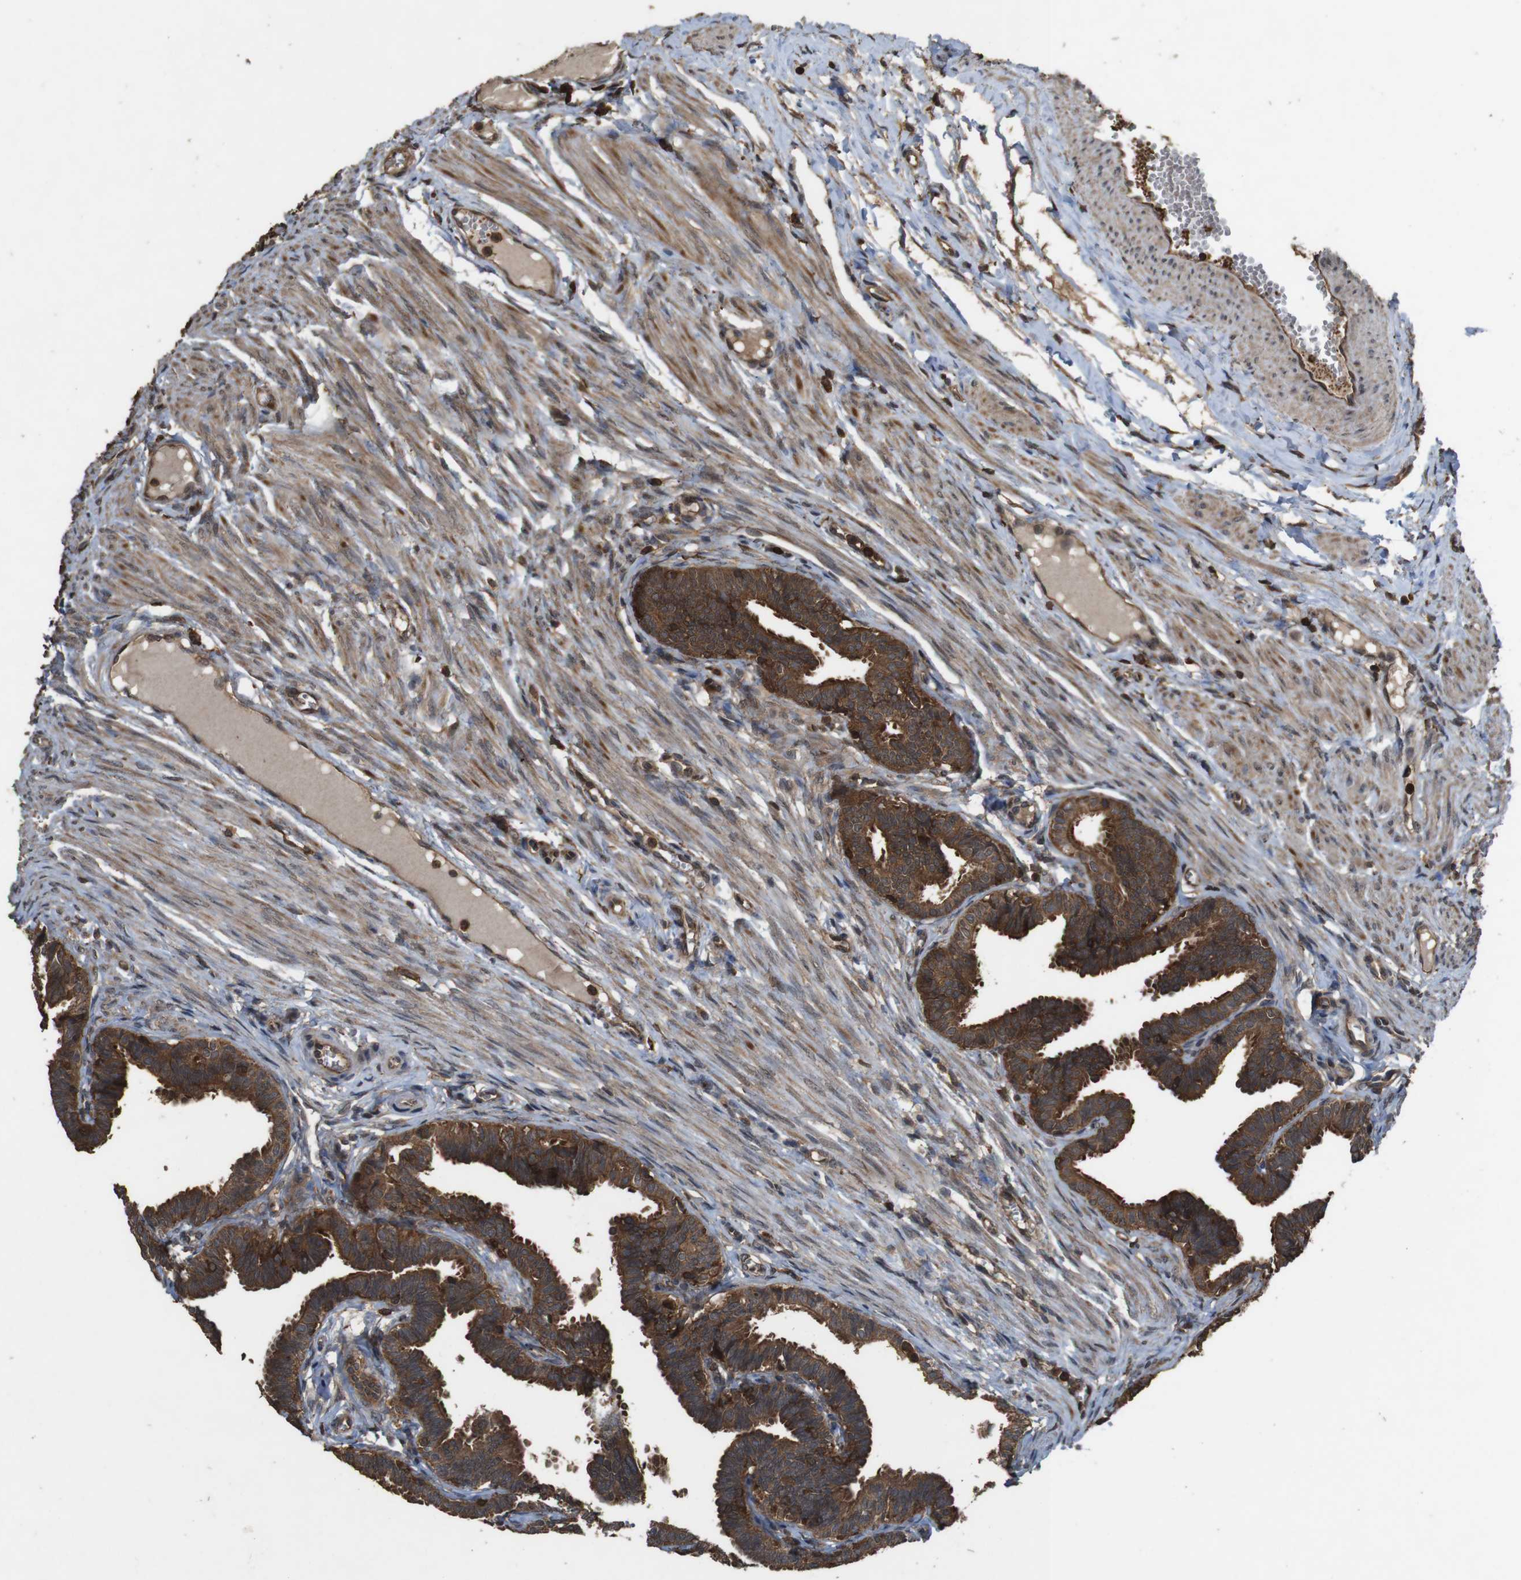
{"staining": {"intensity": "strong", "quantity": ">75%", "location": "cytoplasmic/membranous"}, "tissue": "fallopian tube", "cell_type": "Glandular cells", "image_type": "normal", "snomed": [{"axis": "morphology", "description": "Normal tissue, NOS"}, {"axis": "topography", "description": "Fallopian tube"}, {"axis": "topography", "description": "Ovary"}], "caption": "Immunohistochemical staining of benign human fallopian tube exhibits high levels of strong cytoplasmic/membranous expression in about >75% of glandular cells.", "gene": "BAG4", "patient": {"sex": "female", "age": 23}}